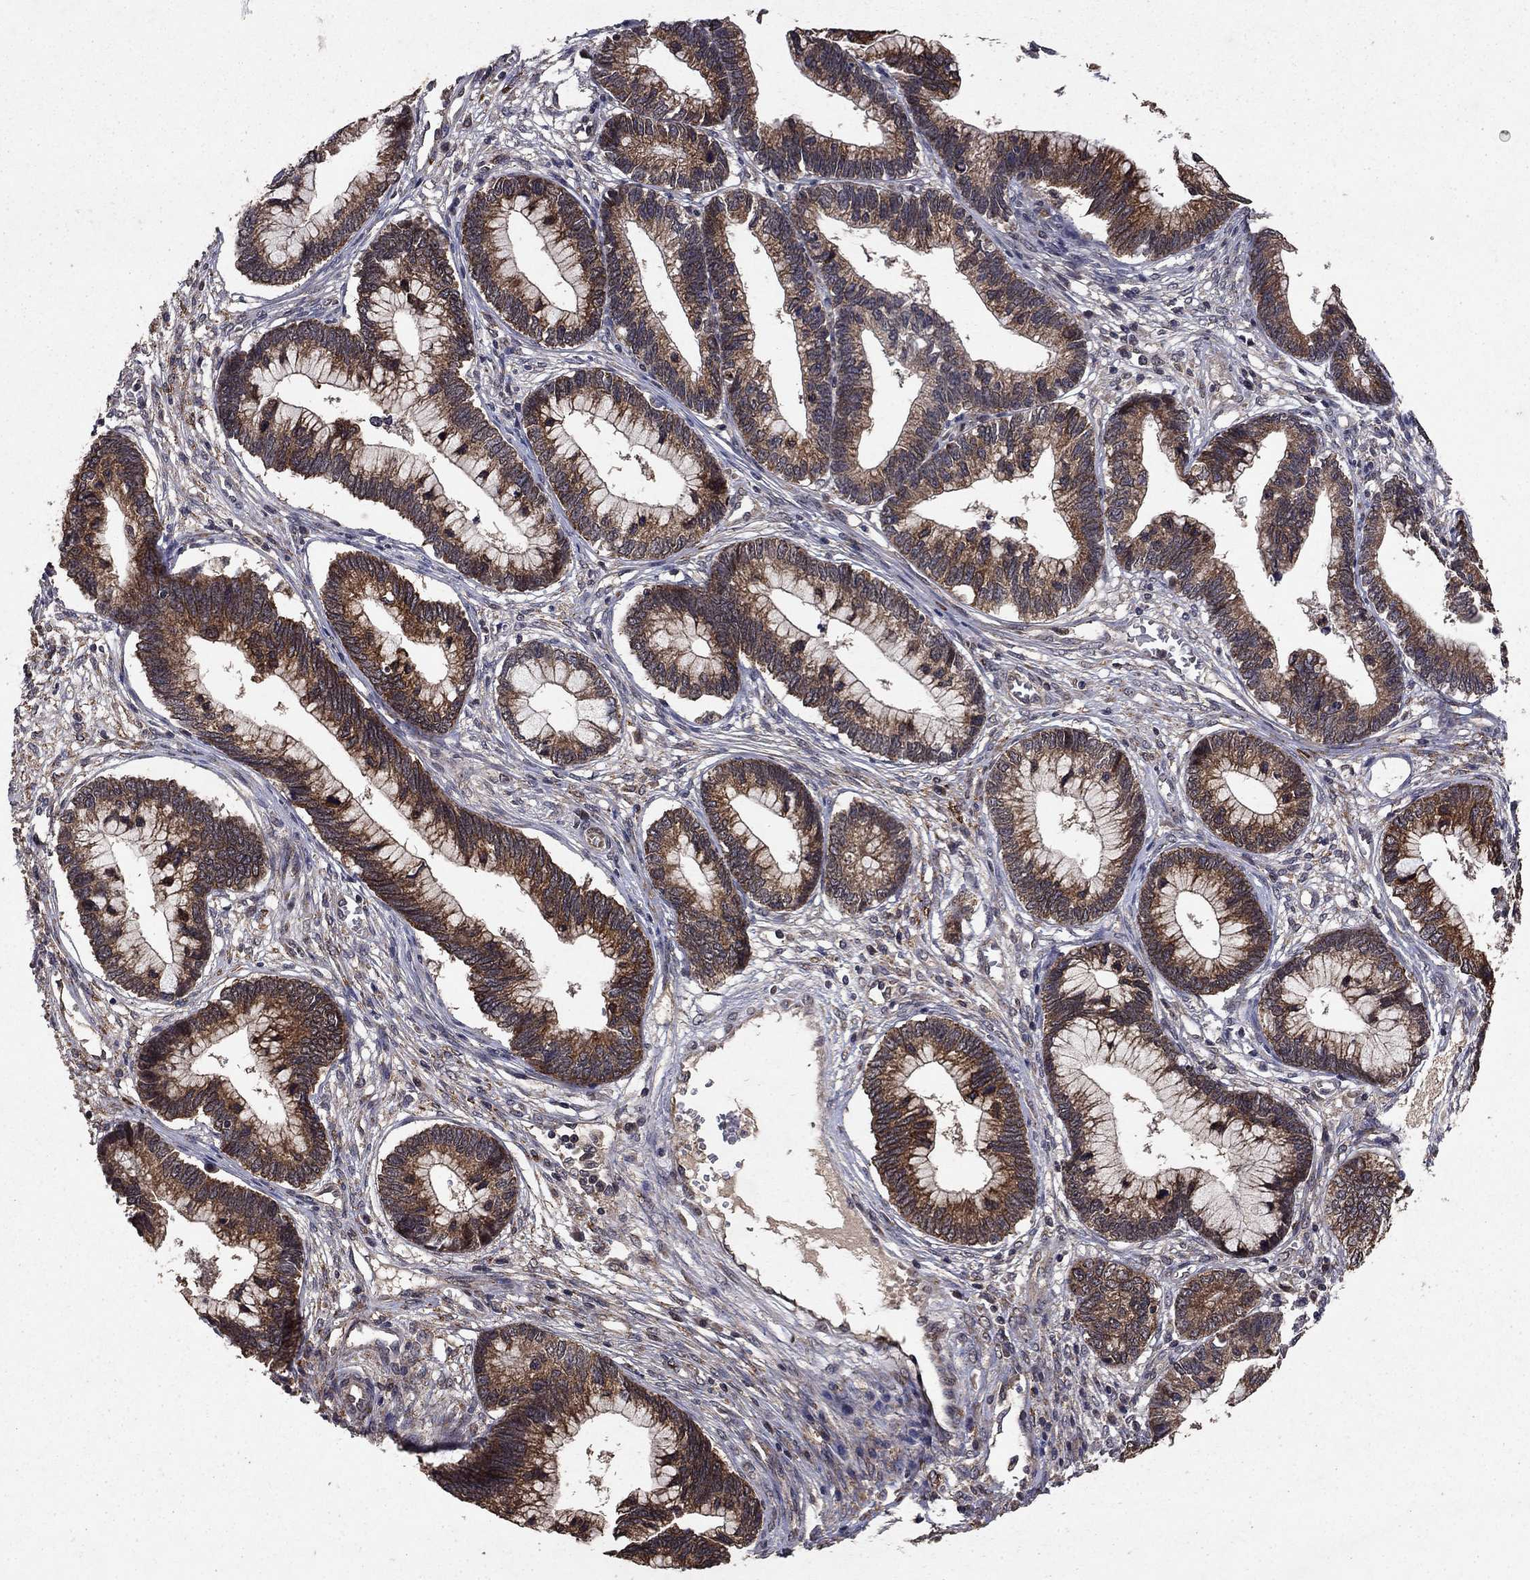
{"staining": {"intensity": "moderate", "quantity": ">75%", "location": "cytoplasmic/membranous"}, "tissue": "cervical cancer", "cell_type": "Tumor cells", "image_type": "cancer", "snomed": [{"axis": "morphology", "description": "Adenocarcinoma, NOS"}, {"axis": "topography", "description": "Cervix"}], "caption": "Tumor cells show medium levels of moderate cytoplasmic/membranous positivity in about >75% of cells in cervical adenocarcinoma.", "gene": "DHRS1", "patient": {"sex": "female", "age": 44}}